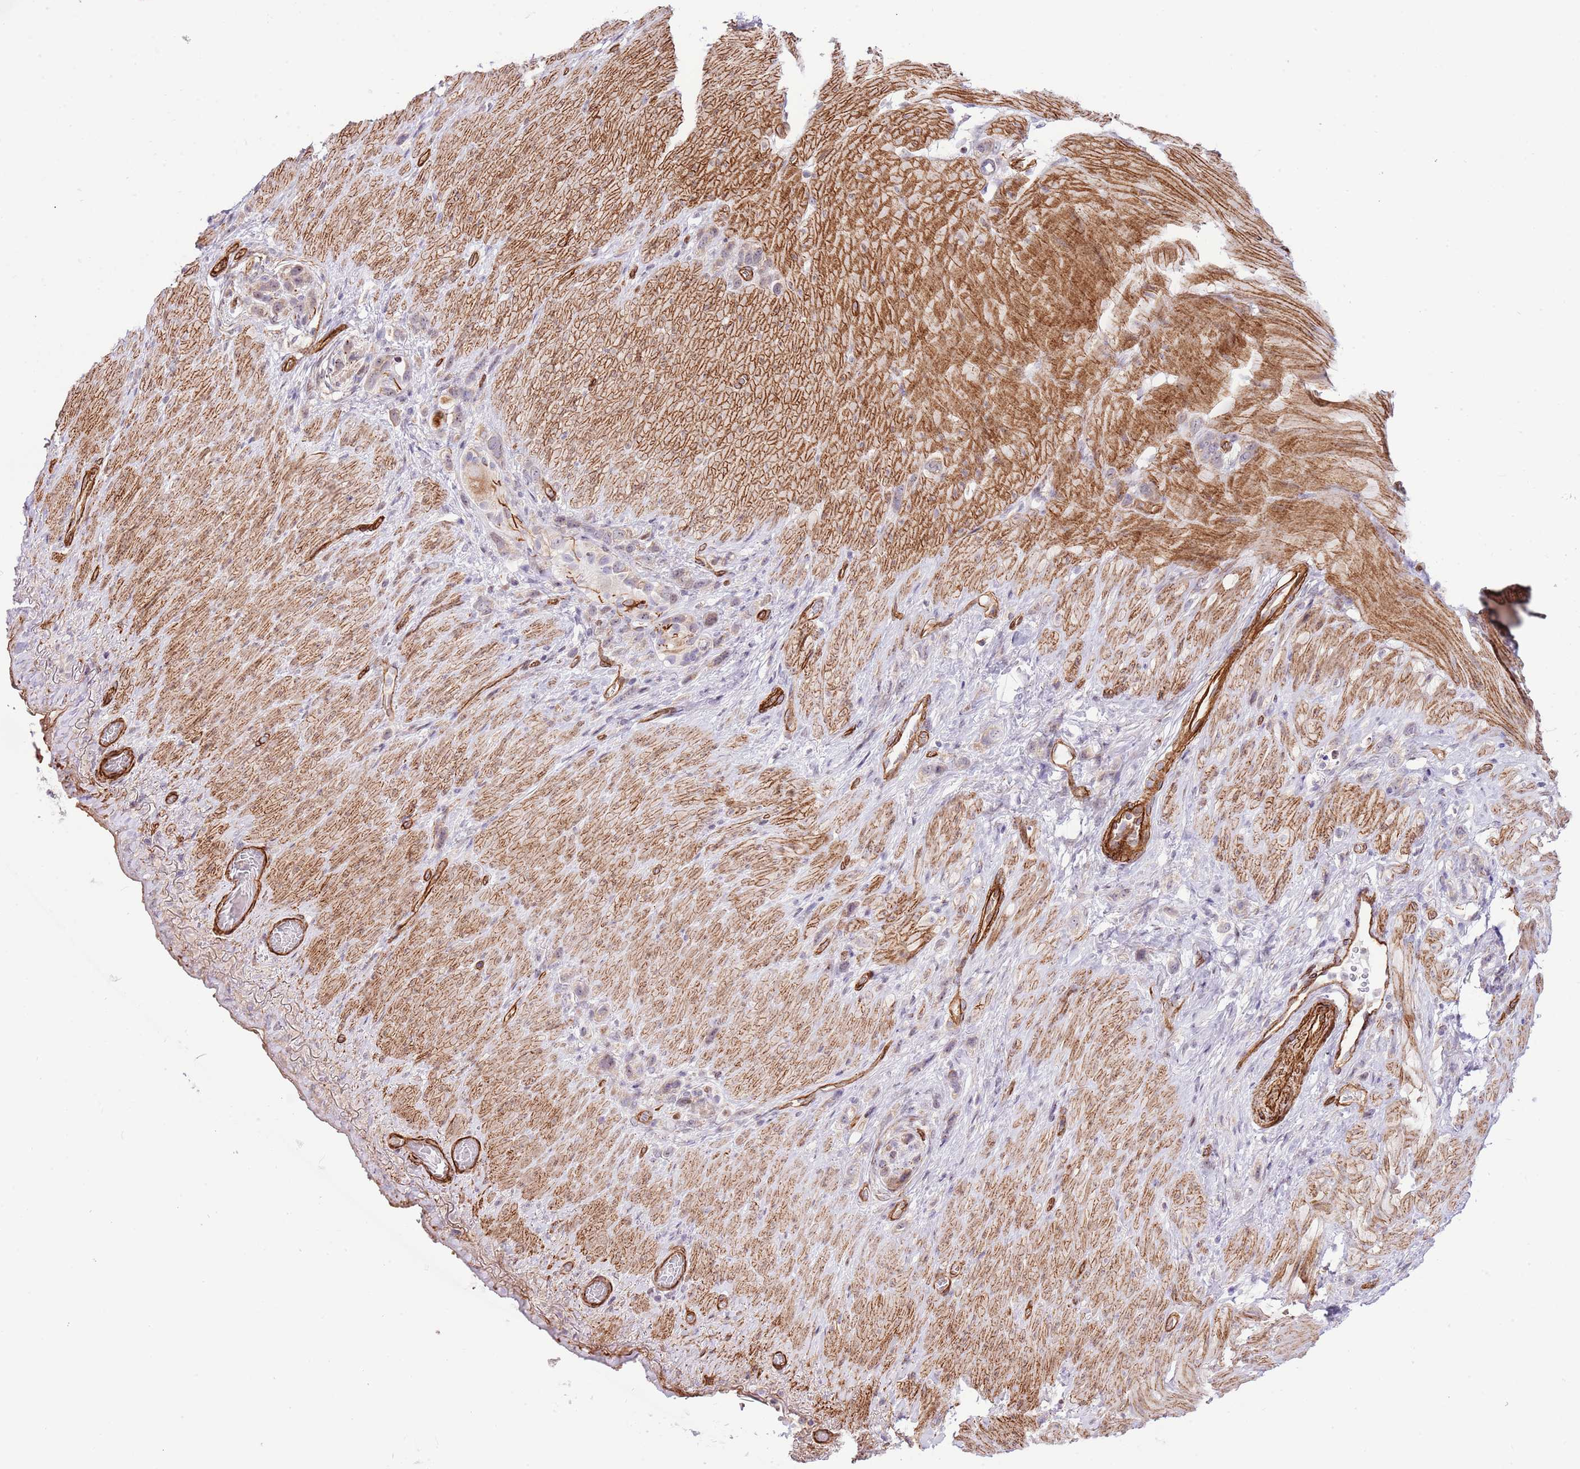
{"staining": {"intensity": "negative", "quantity": "none", "location": "none"}, "tissue": "stomach cancer", "cell_type": "Tumor cells", "image_type": "cancer", "snomed": [{"axis": "morphology", "description": "Adenocarcinoma, NOS"}, {"axis": "topography", "description": "Stomach"}], "caption": "Immunohistochemical staining of human stomach cancer reveals no significant expression in tumor cells.", "gene": "NEK3", "patient": {"sex": "female", "age": 65}}